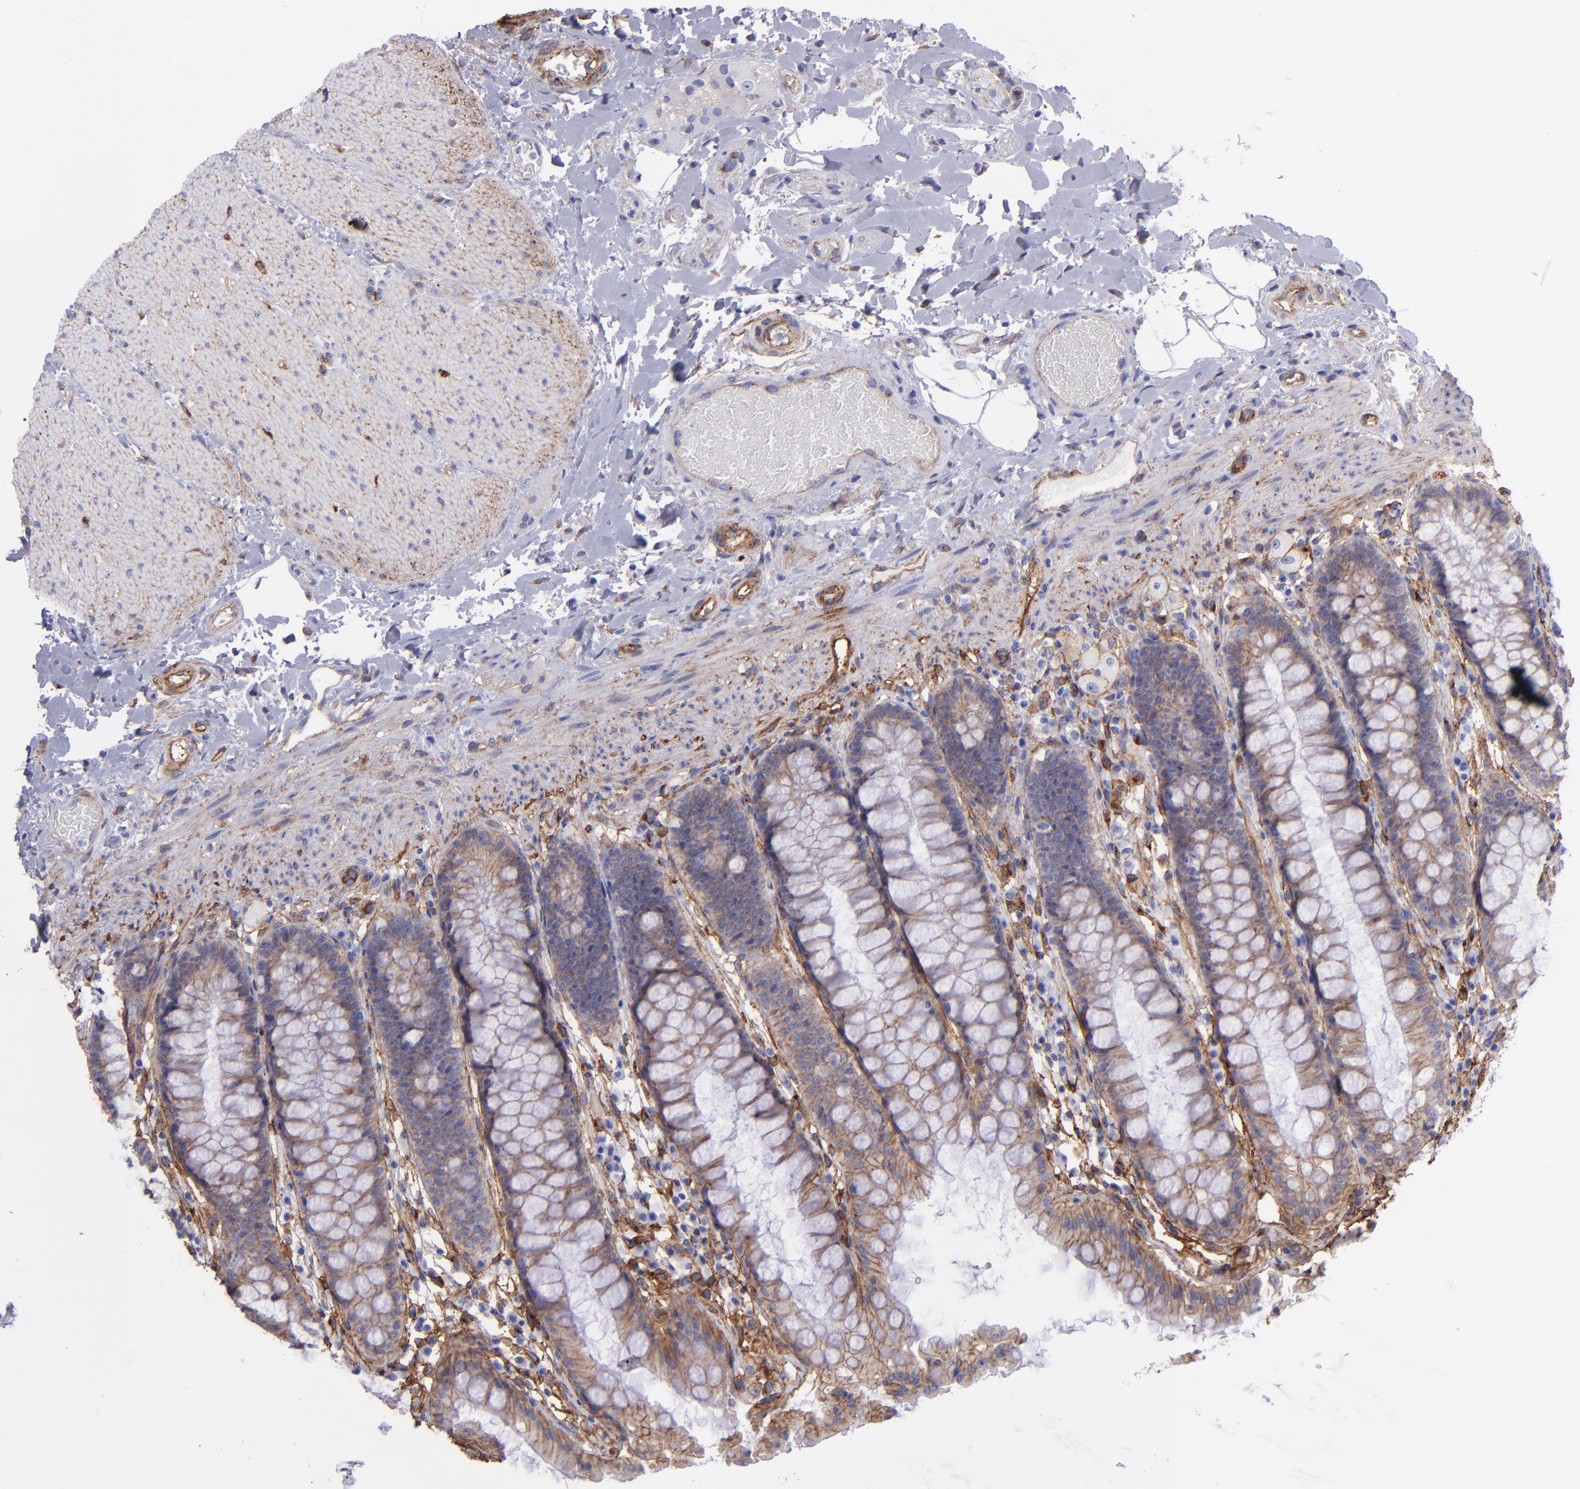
{"staining": {"intensity": "moderate", "quantity": "25%-75%", "location": "cytoplasmic/membranous"}, "tissue": "rectum", "cell_type": "Glandular cells", "image_type": "normal", "snomed": [{"axis": "morphology", "description": "Normal tissue, NOS"}, {"axis": "topography", "description": "Rectum"}], "caption": "Brown immunohistochemical staining in normal rectum exhibits moderate cytoplasmic/membranous positivity in about 25%-75% of glandular cells. The staining was performed using DAB (3,3'-diaminobenzidine), with brown indicating positive protein expression. Nuclei are stained blue with hematoxylin.", "gene": "ITGAV", "patient": {"sex": "female", "age": 46}}